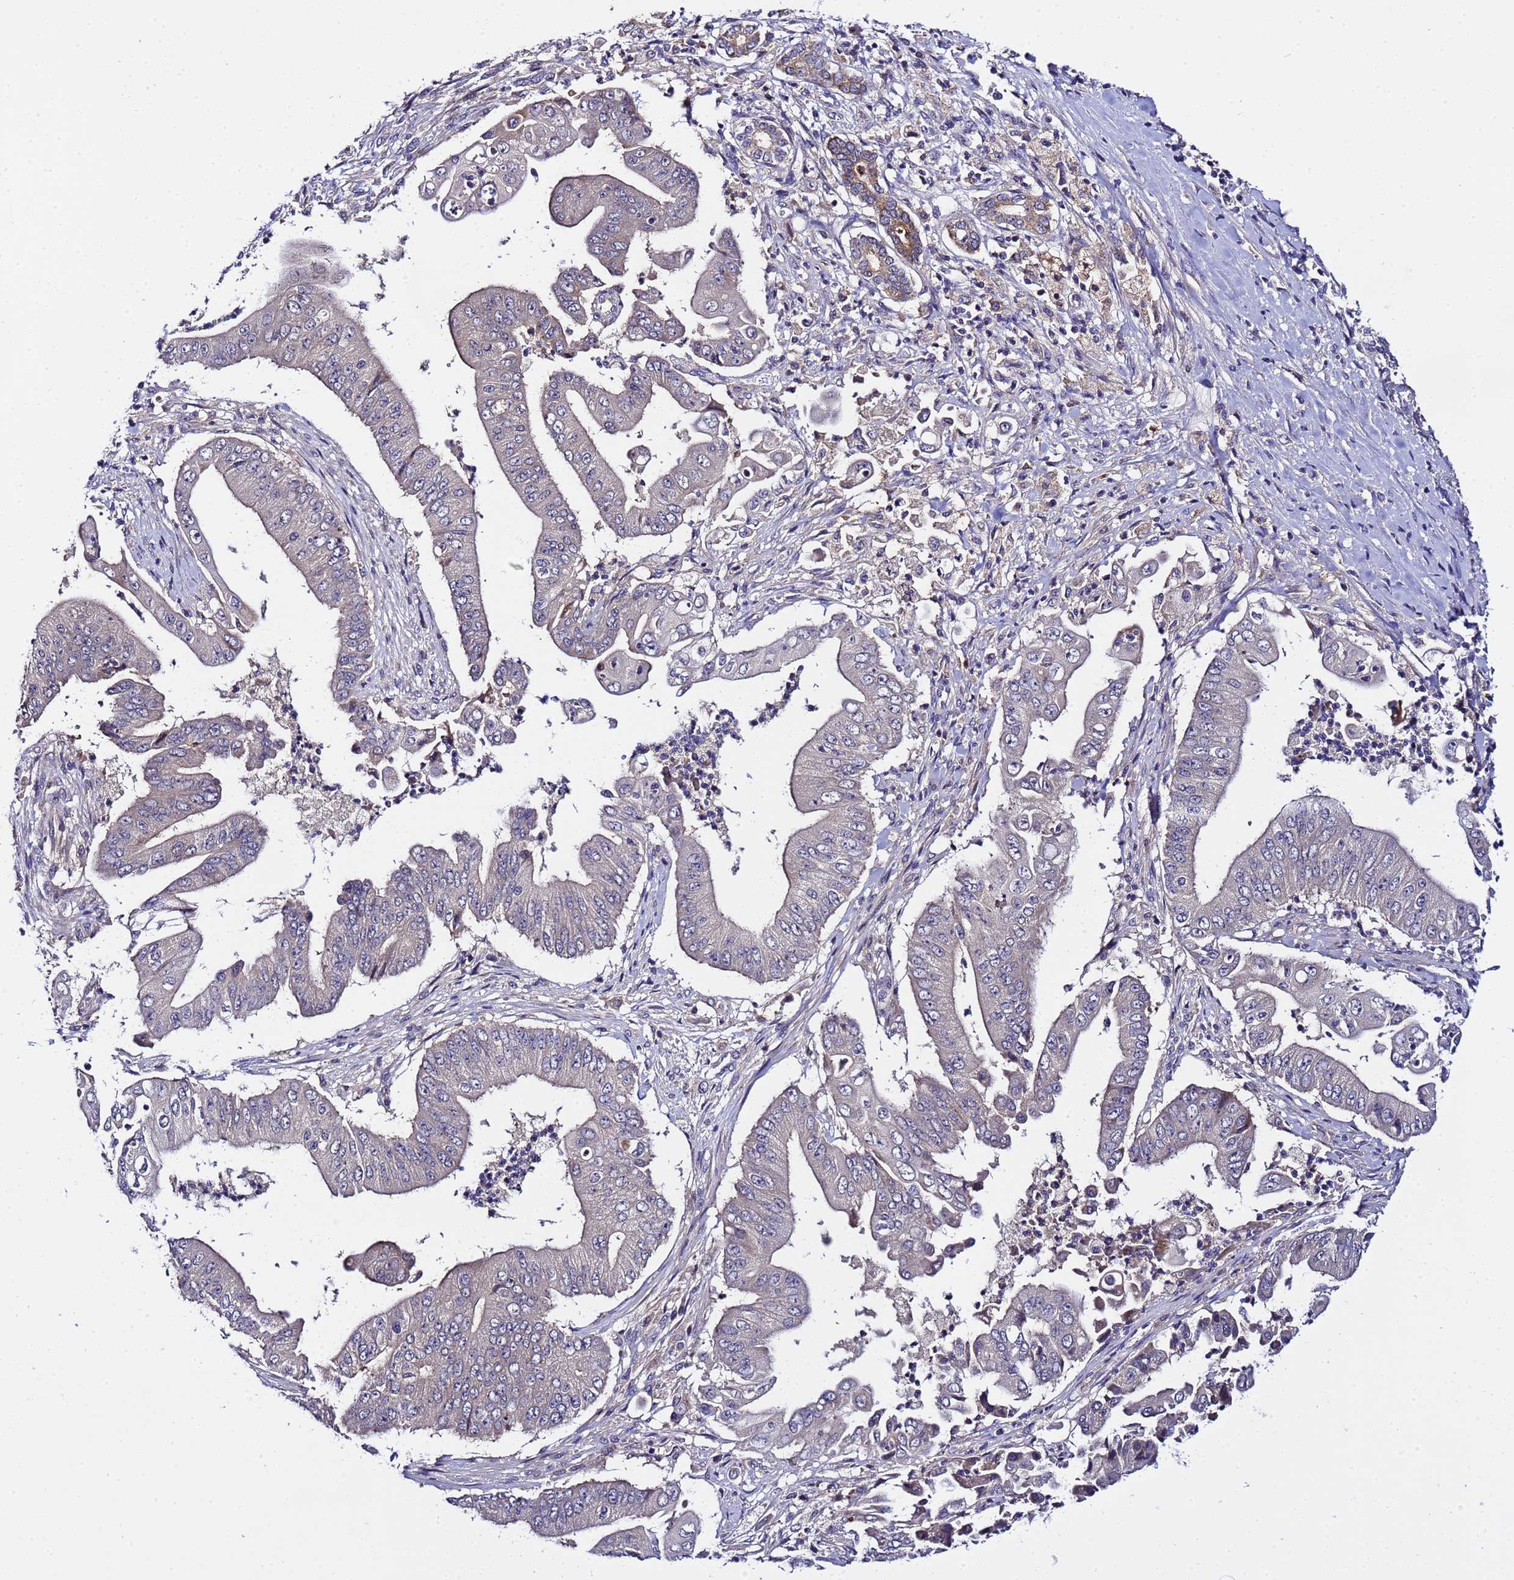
{"staining": {"intensity": "weak", "quantity": "<25%", "location": "cytoplasmic/membranous"}, "tissue": "pancreatic cancer", "cell_type": "Tumor cells", "image_type": "cancer", "snomed": [{"axis": "morphology", "description": "Adenocarcinoma, NOS"}, {"axis": "topography", "description": "Pancreas"}], "caption": "The micrograph reveals no staining of tumor cells in pancreatic adenocarcinoma.", "gene": "PLXDC2", "patient": {"sex": "female", "age": 77}}